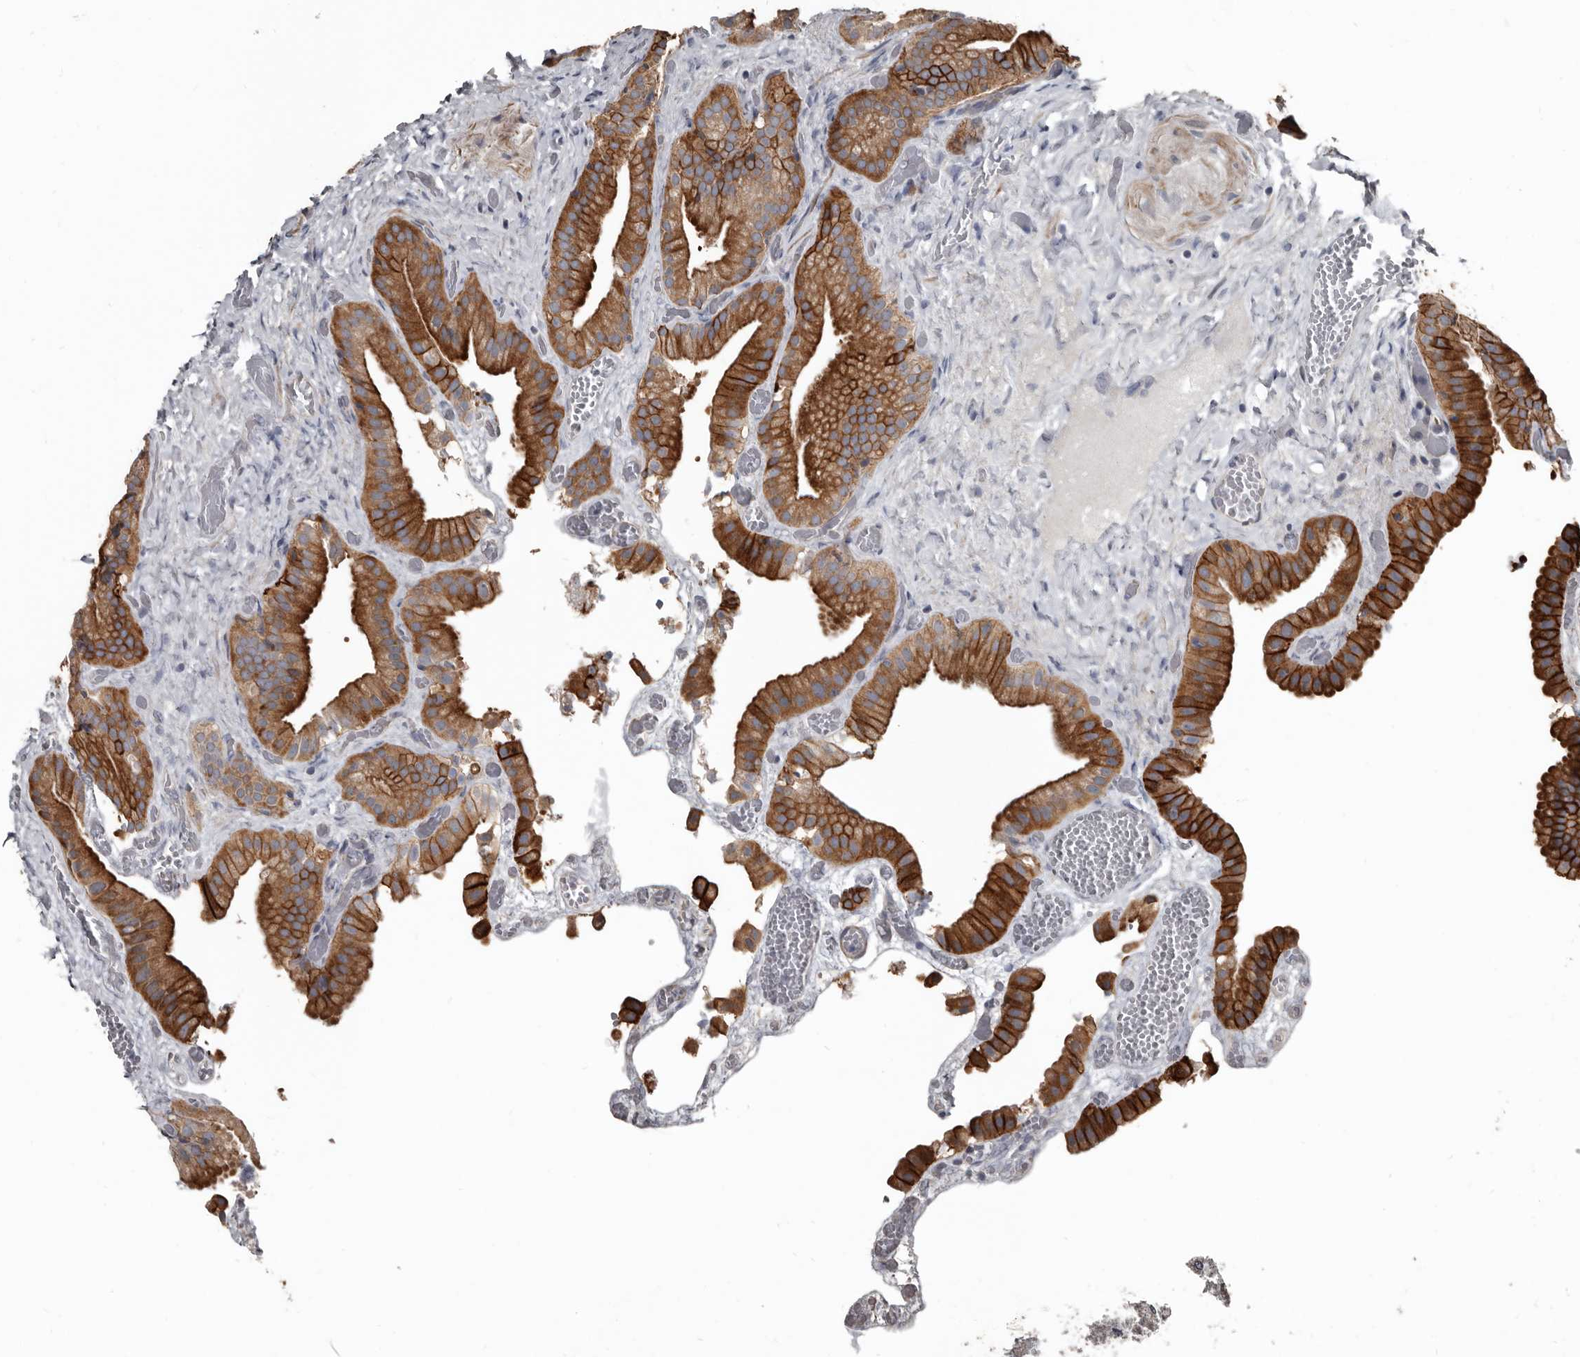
{"staining": {"intensity": "strong", "quantity": ">75%", "location": "cytoplasmic/membranous"}, "tissue": "gallbladder", "cell_type": "Glandular cells", "image_type": "normal", "snomed": [{"axis": "morphology", "description": "Normal tissue, NOS"}, {"axis": "topography", "description": "Gallbladder"}], "caption": "A histopathology image showing strong cytoplasmic/membranous expression in about >75% of glandular cells in benign gallbladder, as visualized by brown immunohistochemical staining.", "gene": "DHPS", "patient": {"sex": "female", "age": 64}}